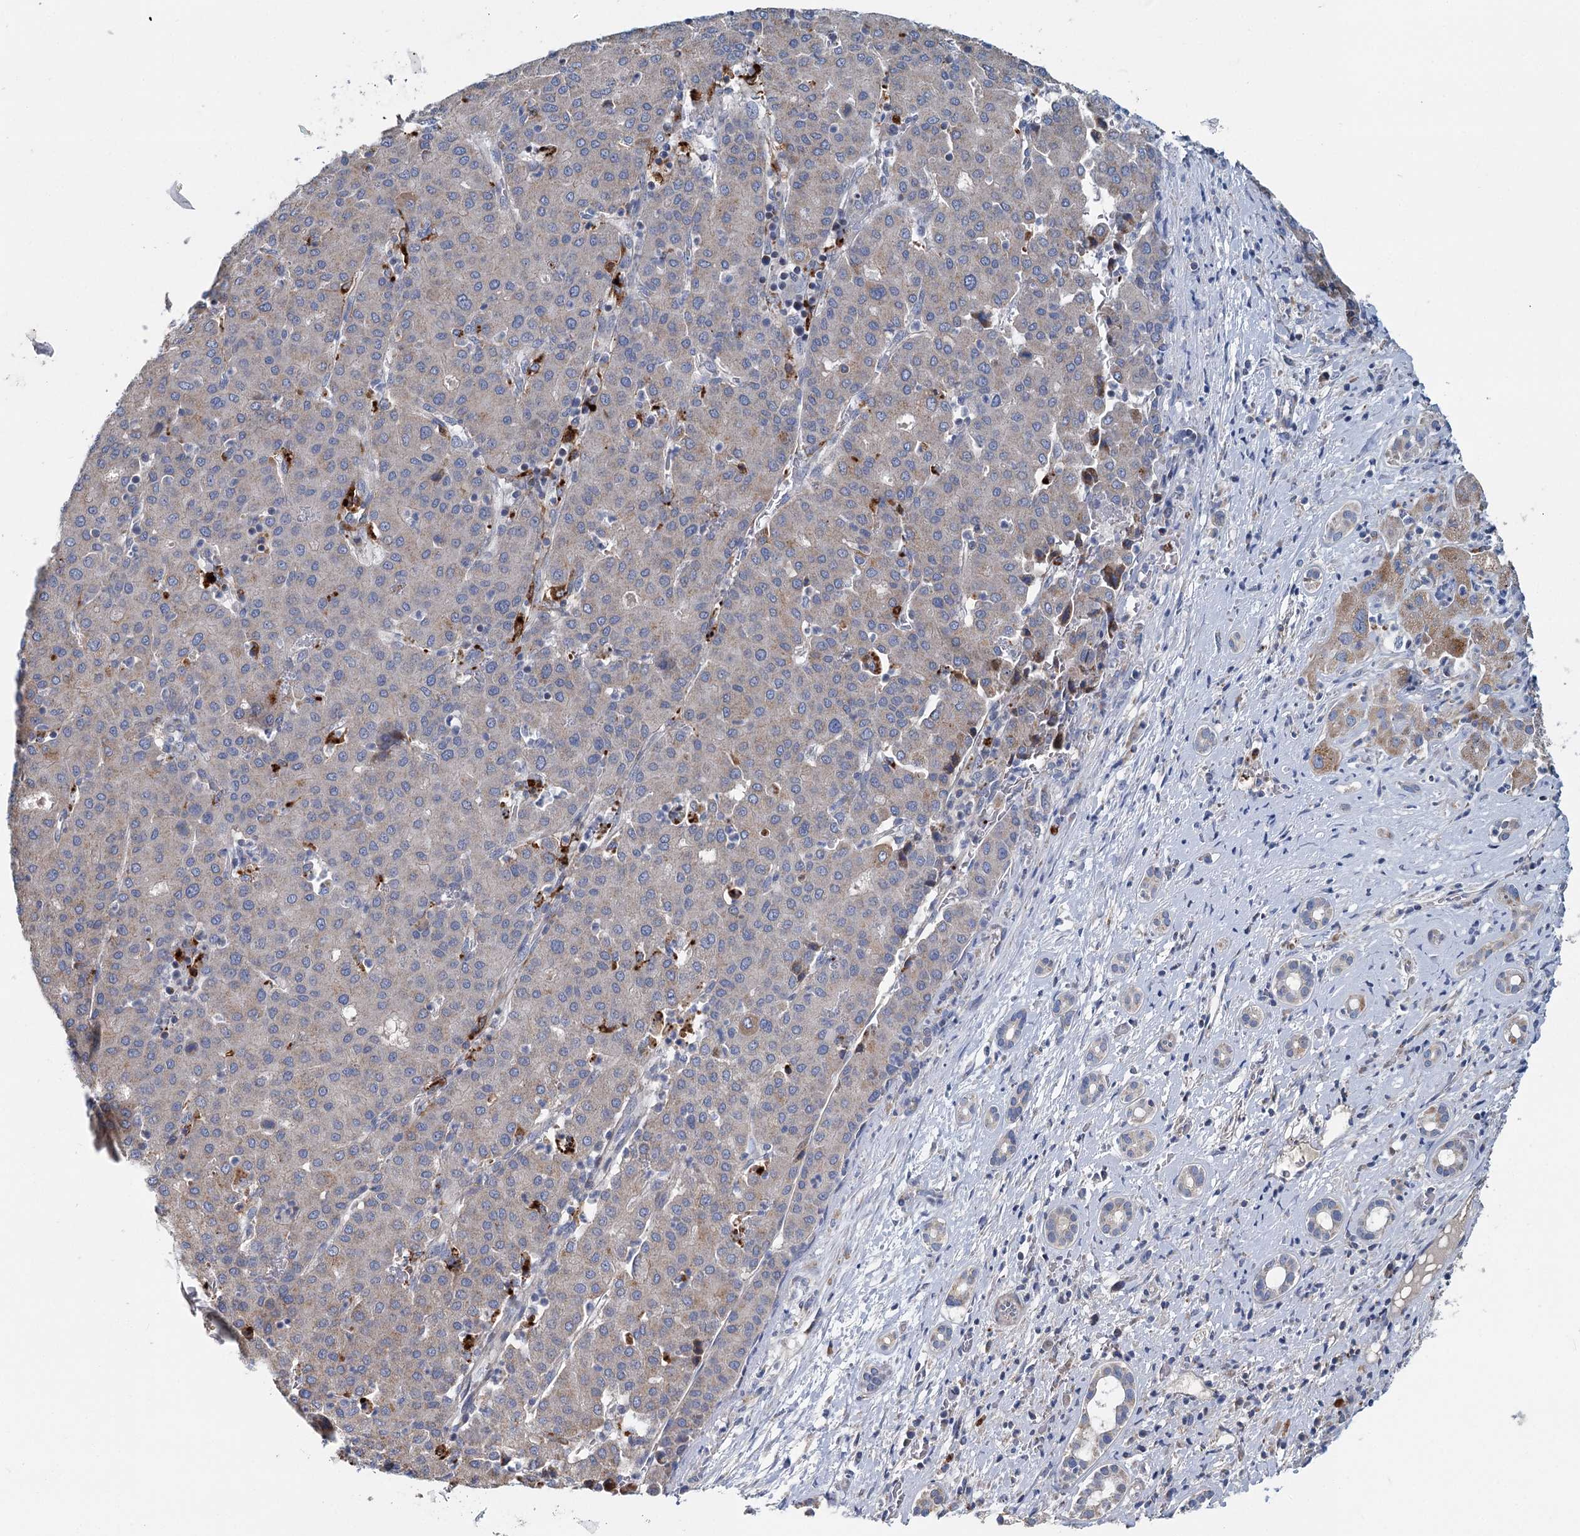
{"staining": {"intensity": "weak", "quantity": "<25%", "location": "cytoplasmic/membranous"}, "tissue": "liver cancer", "cell_type": "Tumor cells", "image_type": "cancer", "snomed": [{"axis": "morphology", "description": "Carcinoma, Hepatocellular, NOS"}, {"axis": "topography", "description": "Liver"}], "caption": "This is an immunohistochemistry image of human liver cancer. There is no positivity in tumor cells.", "gene": "ANKRD16", "patient": {"sex": "male", "age": 65}}